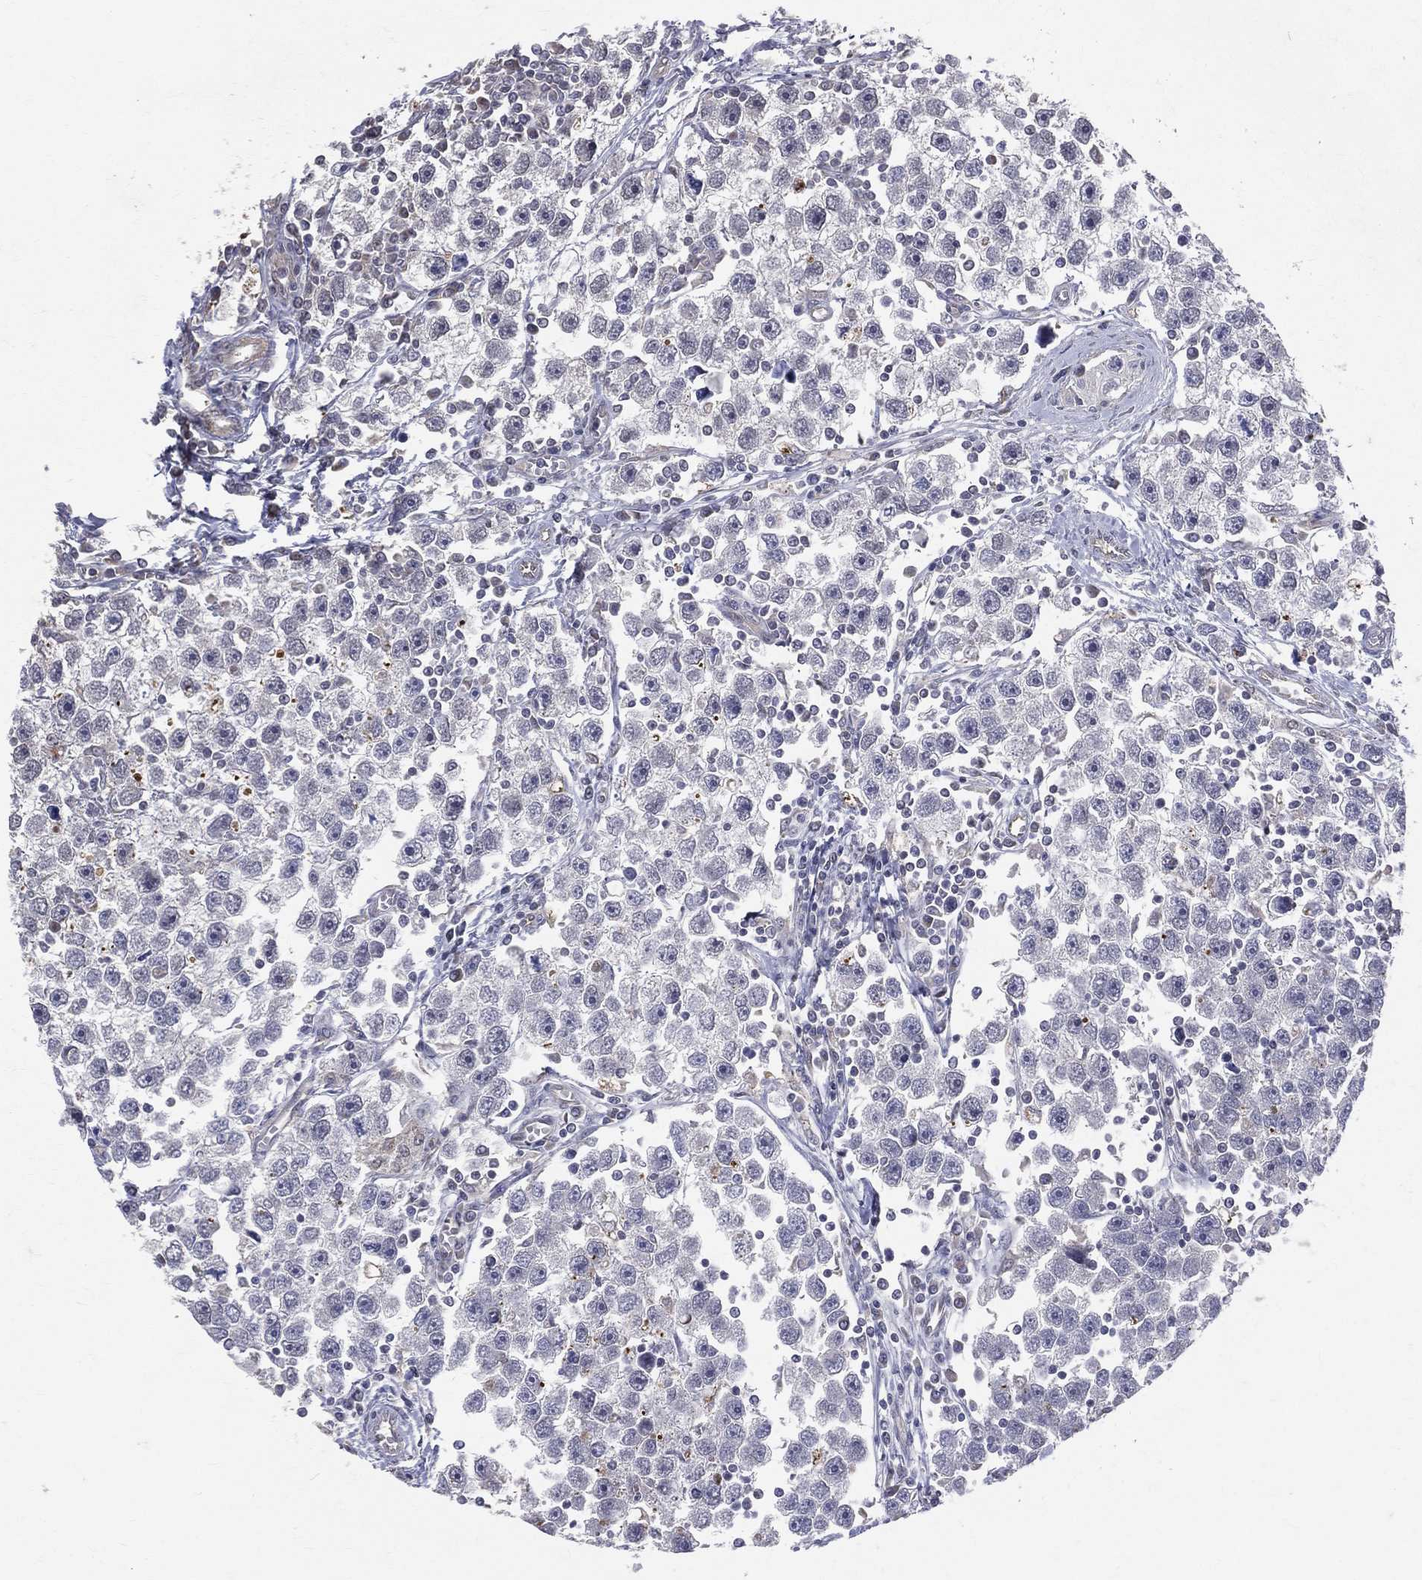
{"staining": {"intensity": "negative", "quantity": "none", "location": "none"}, "tissue": "testis cancer", "cell_type": "Tumor cells", "image_type": "cancer", "snomed": [{"axis": "morphology", "description": "Seminoma, NOS"}, {"axis": "topography", "description": "Testis"}], "caption": "DAB (3,3'-diaminobenzidine) immunohistochemical staining of human testis cancer demonstrates no significant staining in tumor cells.", "gene": "GMPR2", "patient": {"sex": "male", "age": 30}}